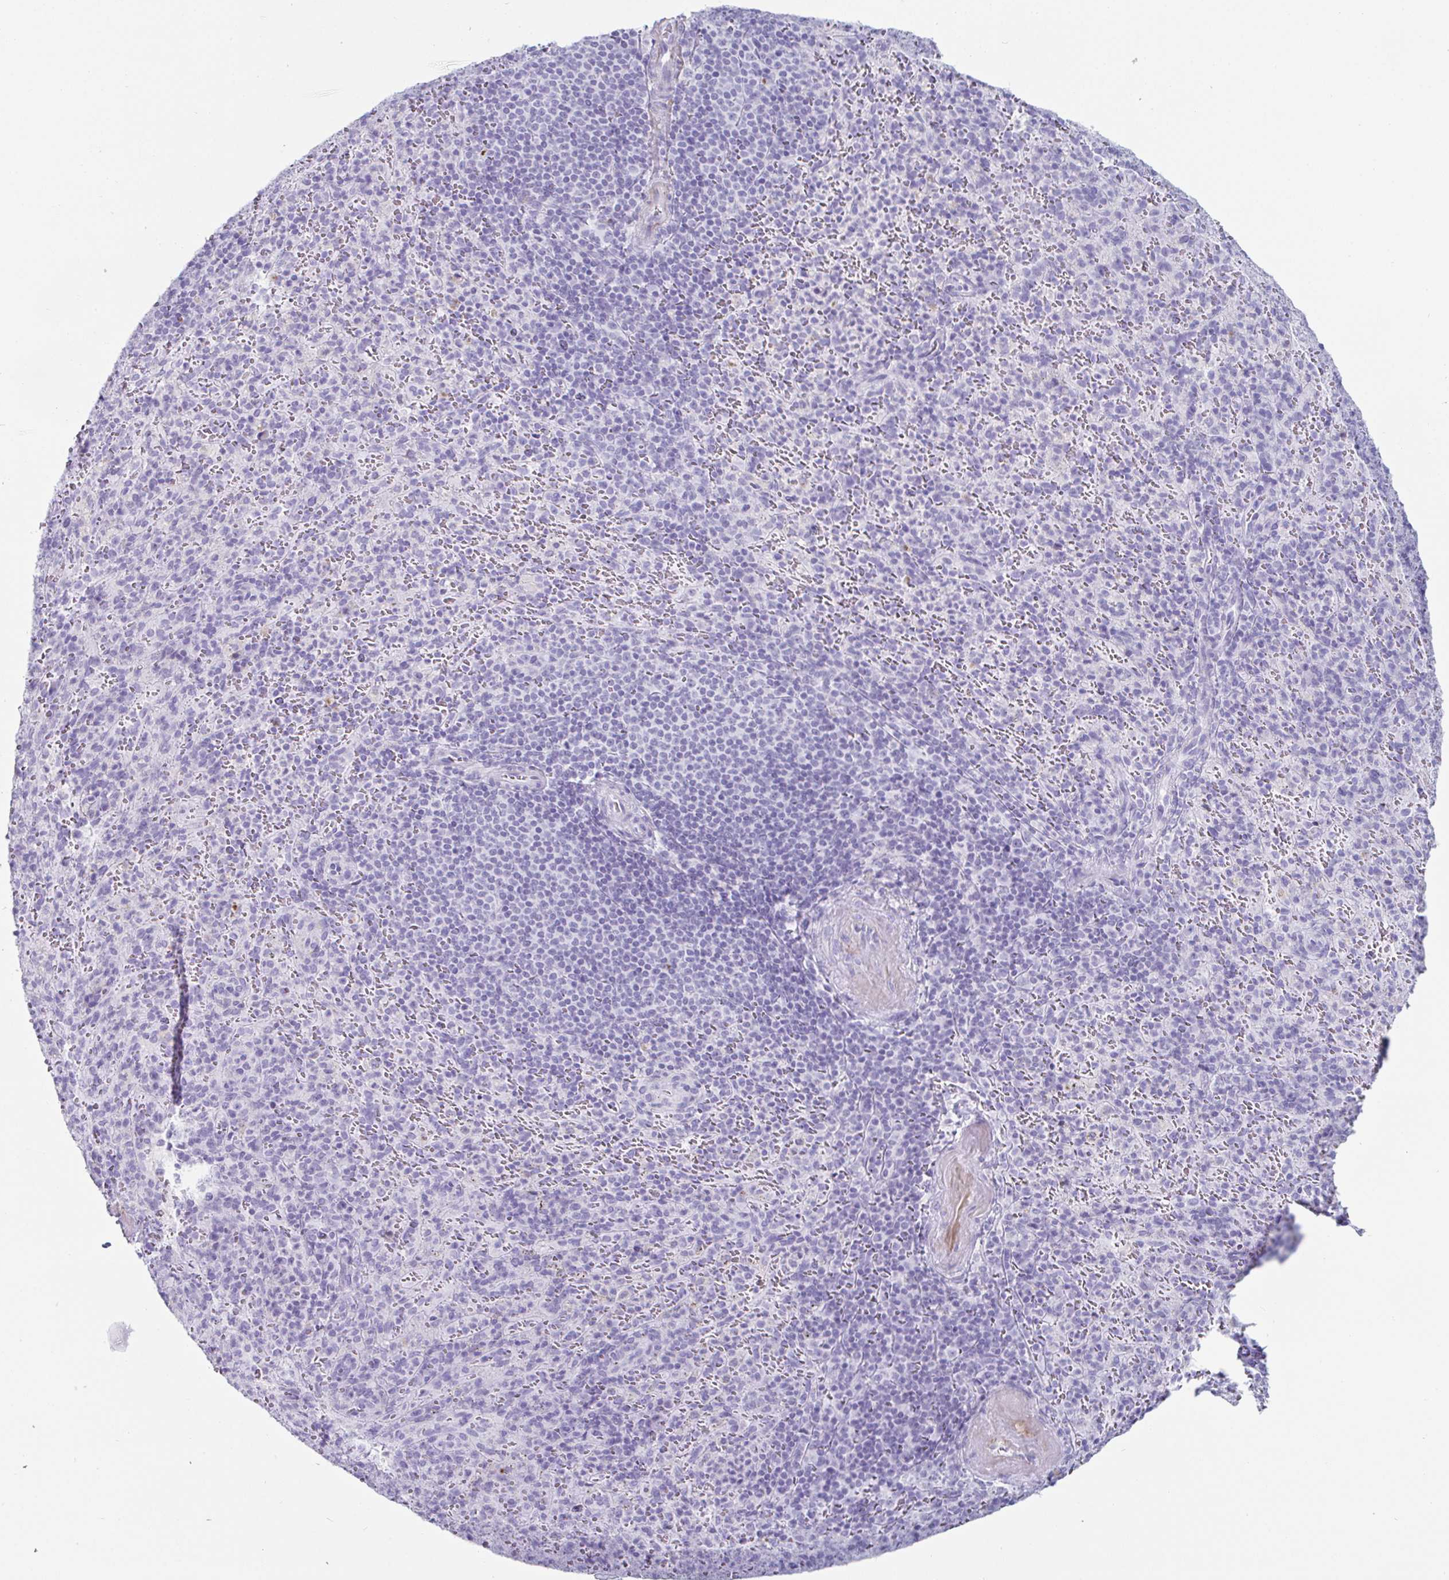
{"staining": {"intensity": "negative", "quantity": "none", "location": "none"}, "tissue": "spleen", "cell_type": "Cells in red pulp", "image_type": "normal", "snomed": [{"axis": "morphology", "description": "Normal tissue, NOS"}, {"axis": "topography", "description": "Spleen"}], "caption": "Human spleen stained for a protein using IHC displays no positivity in cells in red pulp.", "gene": "CREG2", "patient": {"sex": "male", "age": 57}}